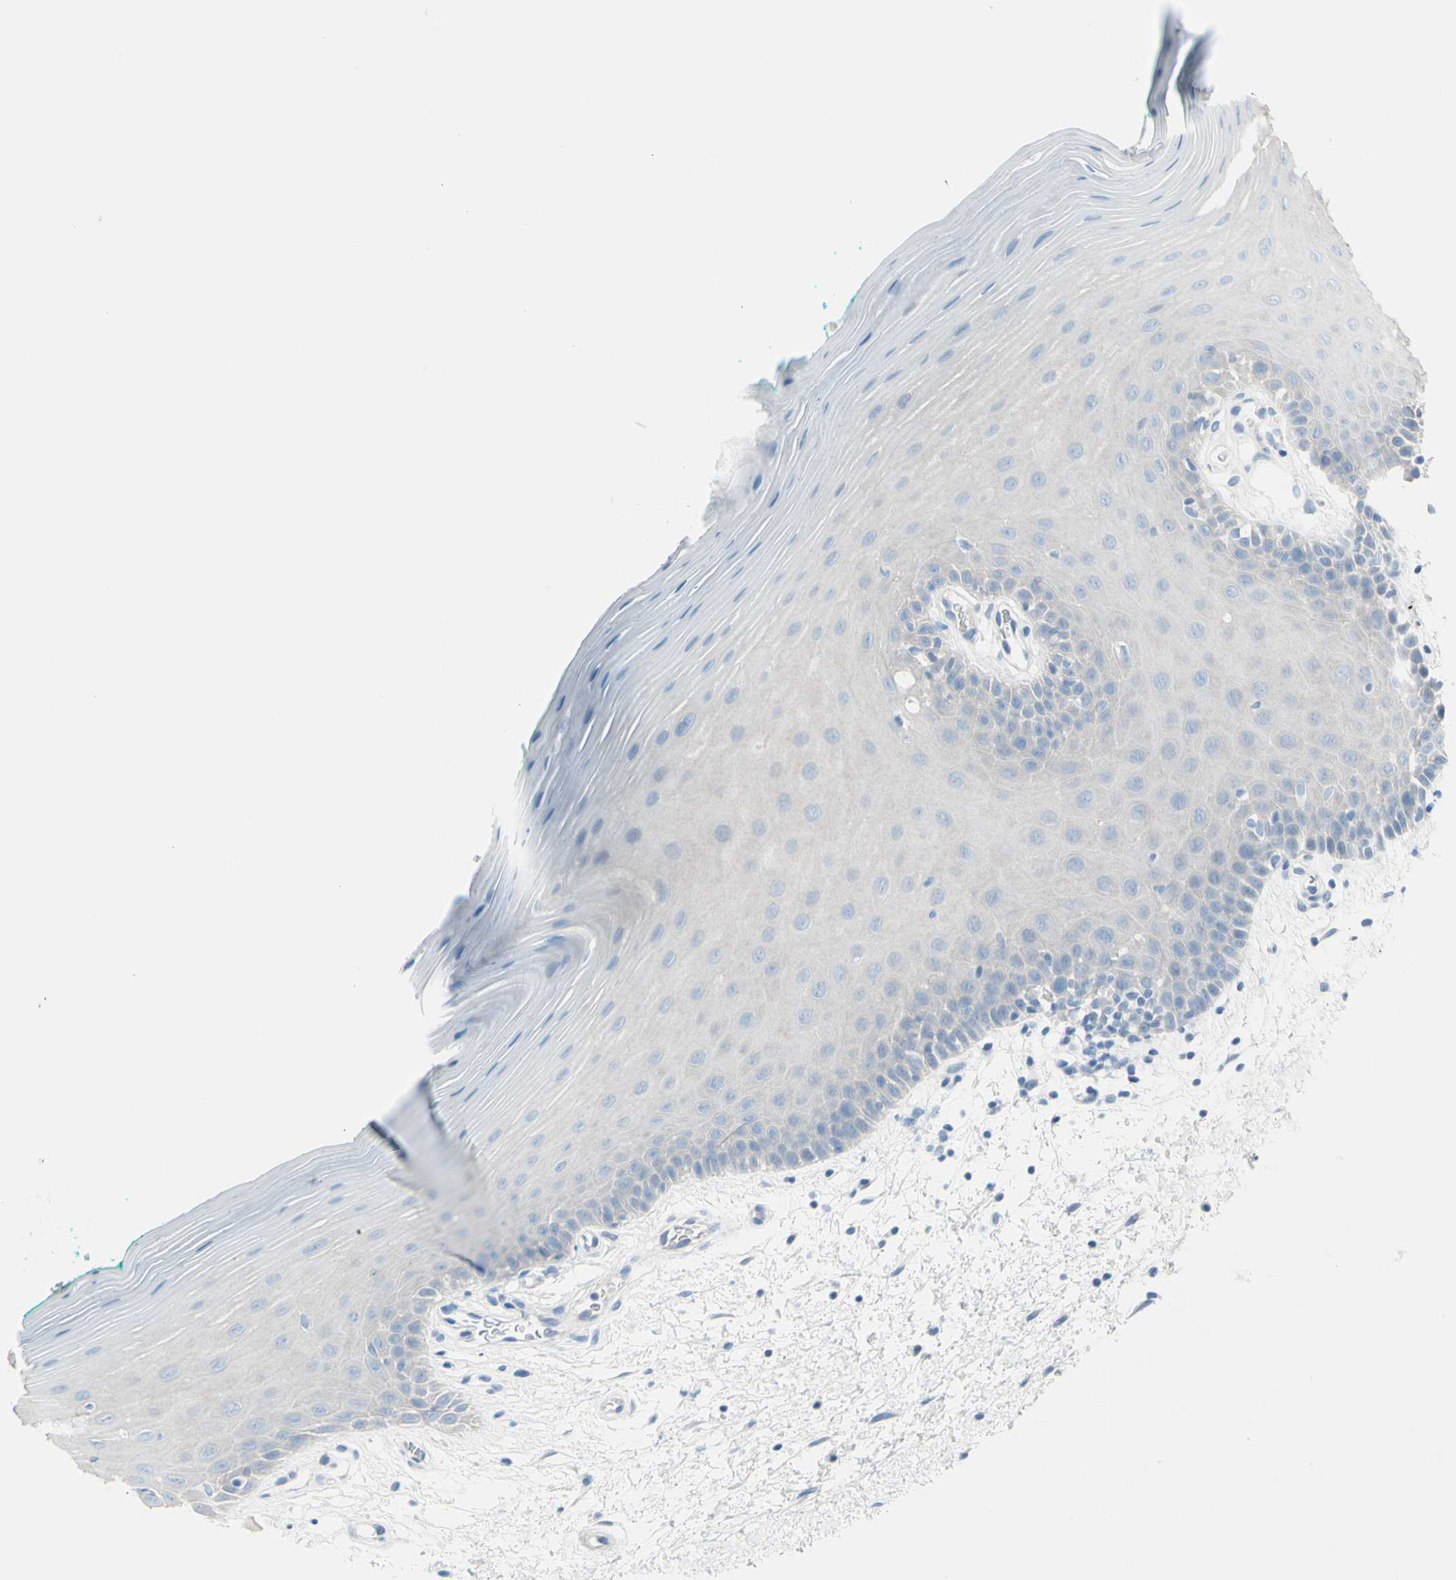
{"staining": {"intensity": "negative", "quantity": "none", "location": "none"}, "tissue": "oral mucosa", "cell_type": "Squamous epithelial cells", "image_type": "normal", "snomed": [{"axis": "morphology", "description": "Normal tissue, NOS"}, {"axis": "topography", "description": "Skeletal muscle"}, {"axis": "topography", "description": "Oral tissue"}], "caption": "DAB (3,3'-diaminobenzidine) immunohistochemical staining of benign human oral mucosa reveals no significant positivity in squamous epithelial cells. (Brightfield microscopy of DAB immunohistochemistry at high magnification).", "gene": "TFPI2", "patient": {"sex": "male", "age": 58}}